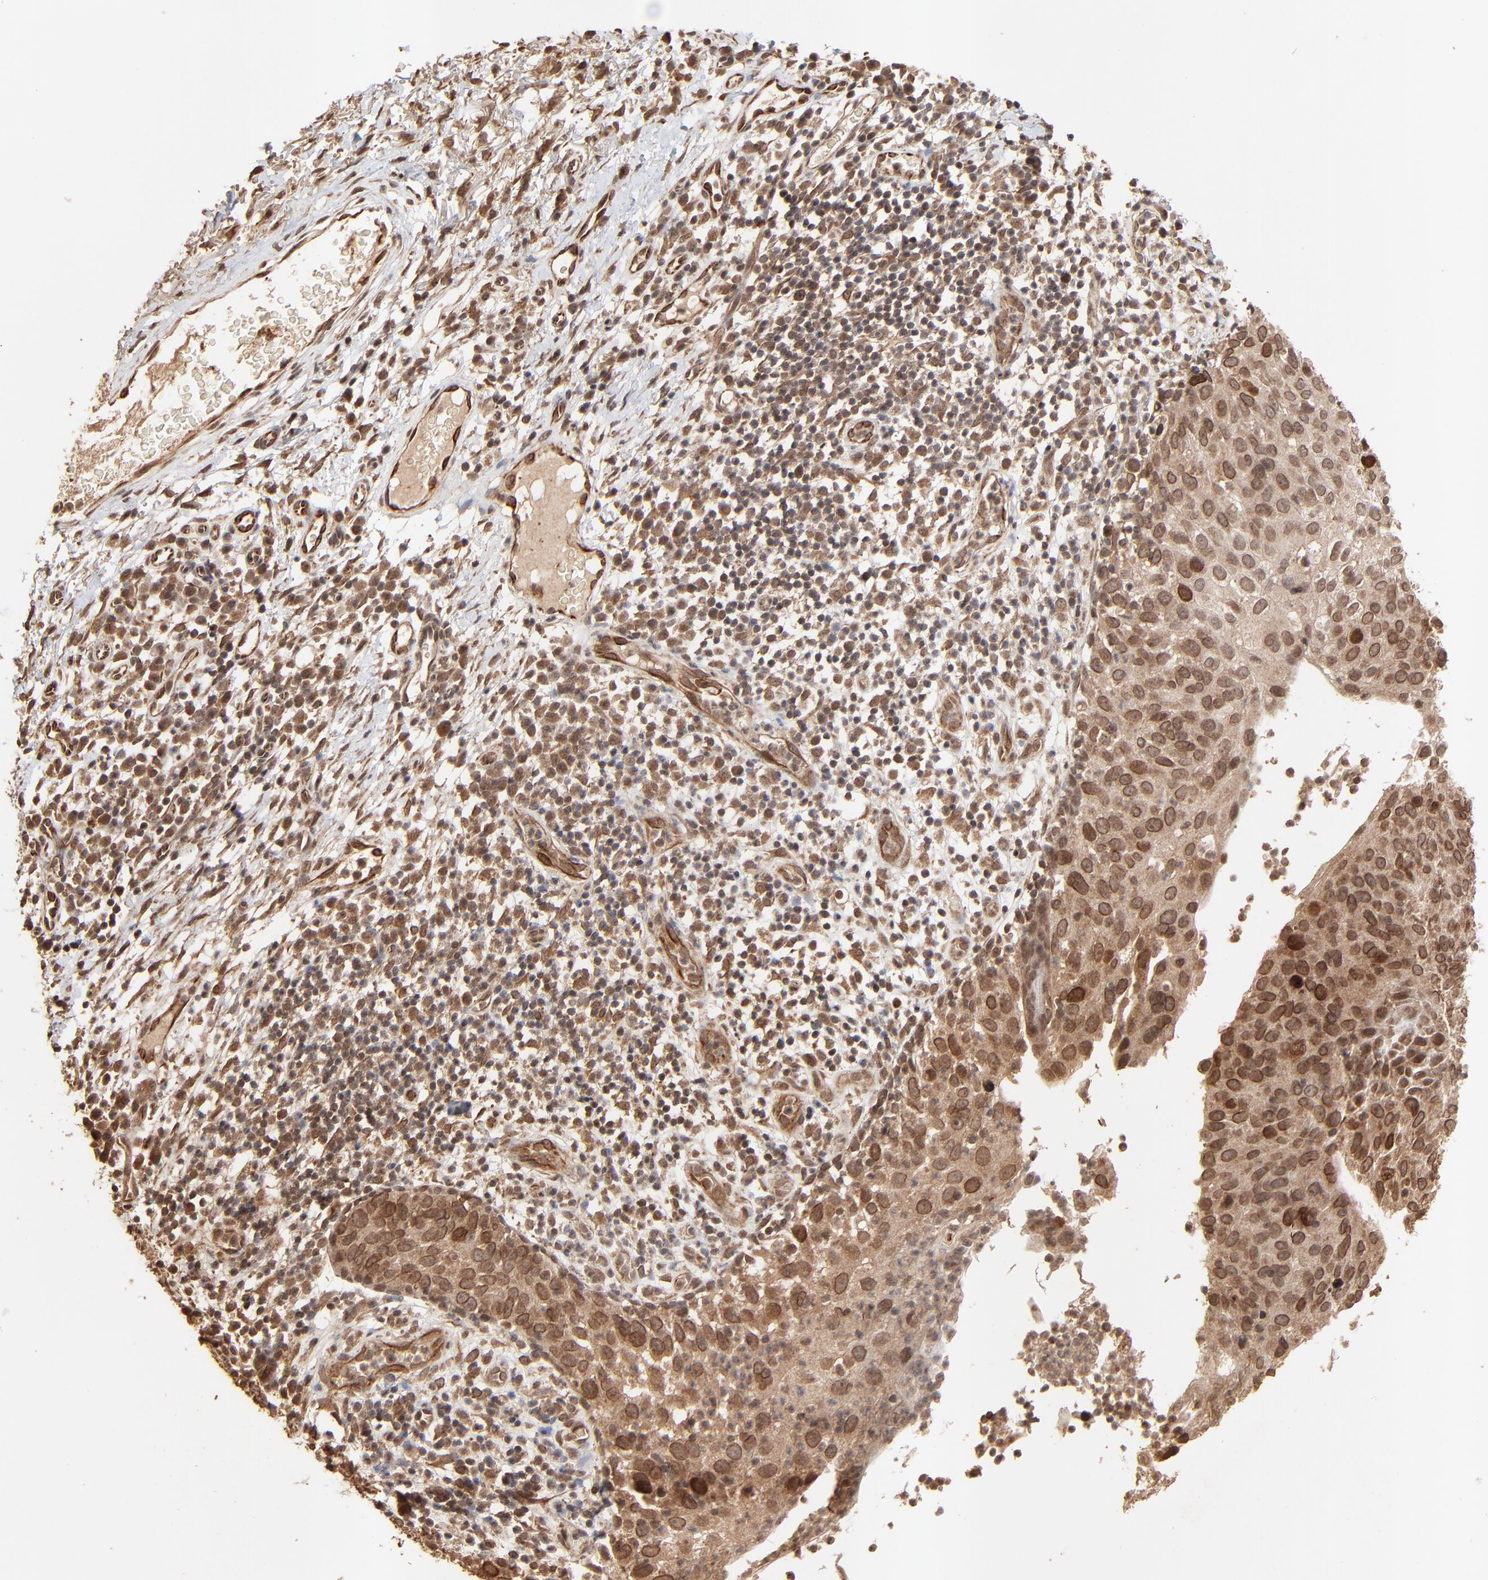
{"staining": {"intensity": "moderate", "quantity": ">75%", "location": "cytoplasmic/membranous,nuclear"}, "tissue": "skin cancer", "cell_type": "Tumor cells", "image_type": "cancer", "snomed": [{"axis": "morphology", "description": "Squamous cell carcinoma, NOS"}, {"axis": "topography", "description": "Skin"}], "caption": "A high-resolution histopathology image shows IHC staining of skin cancer (squamous cell carcinoma), which exhibits moderate cytoplasmic/membranous and nuclear positivity in approximately >75% of tumor cells.", "gene": "FAM227A", "patient": {"sex": "male", "age": 87}}